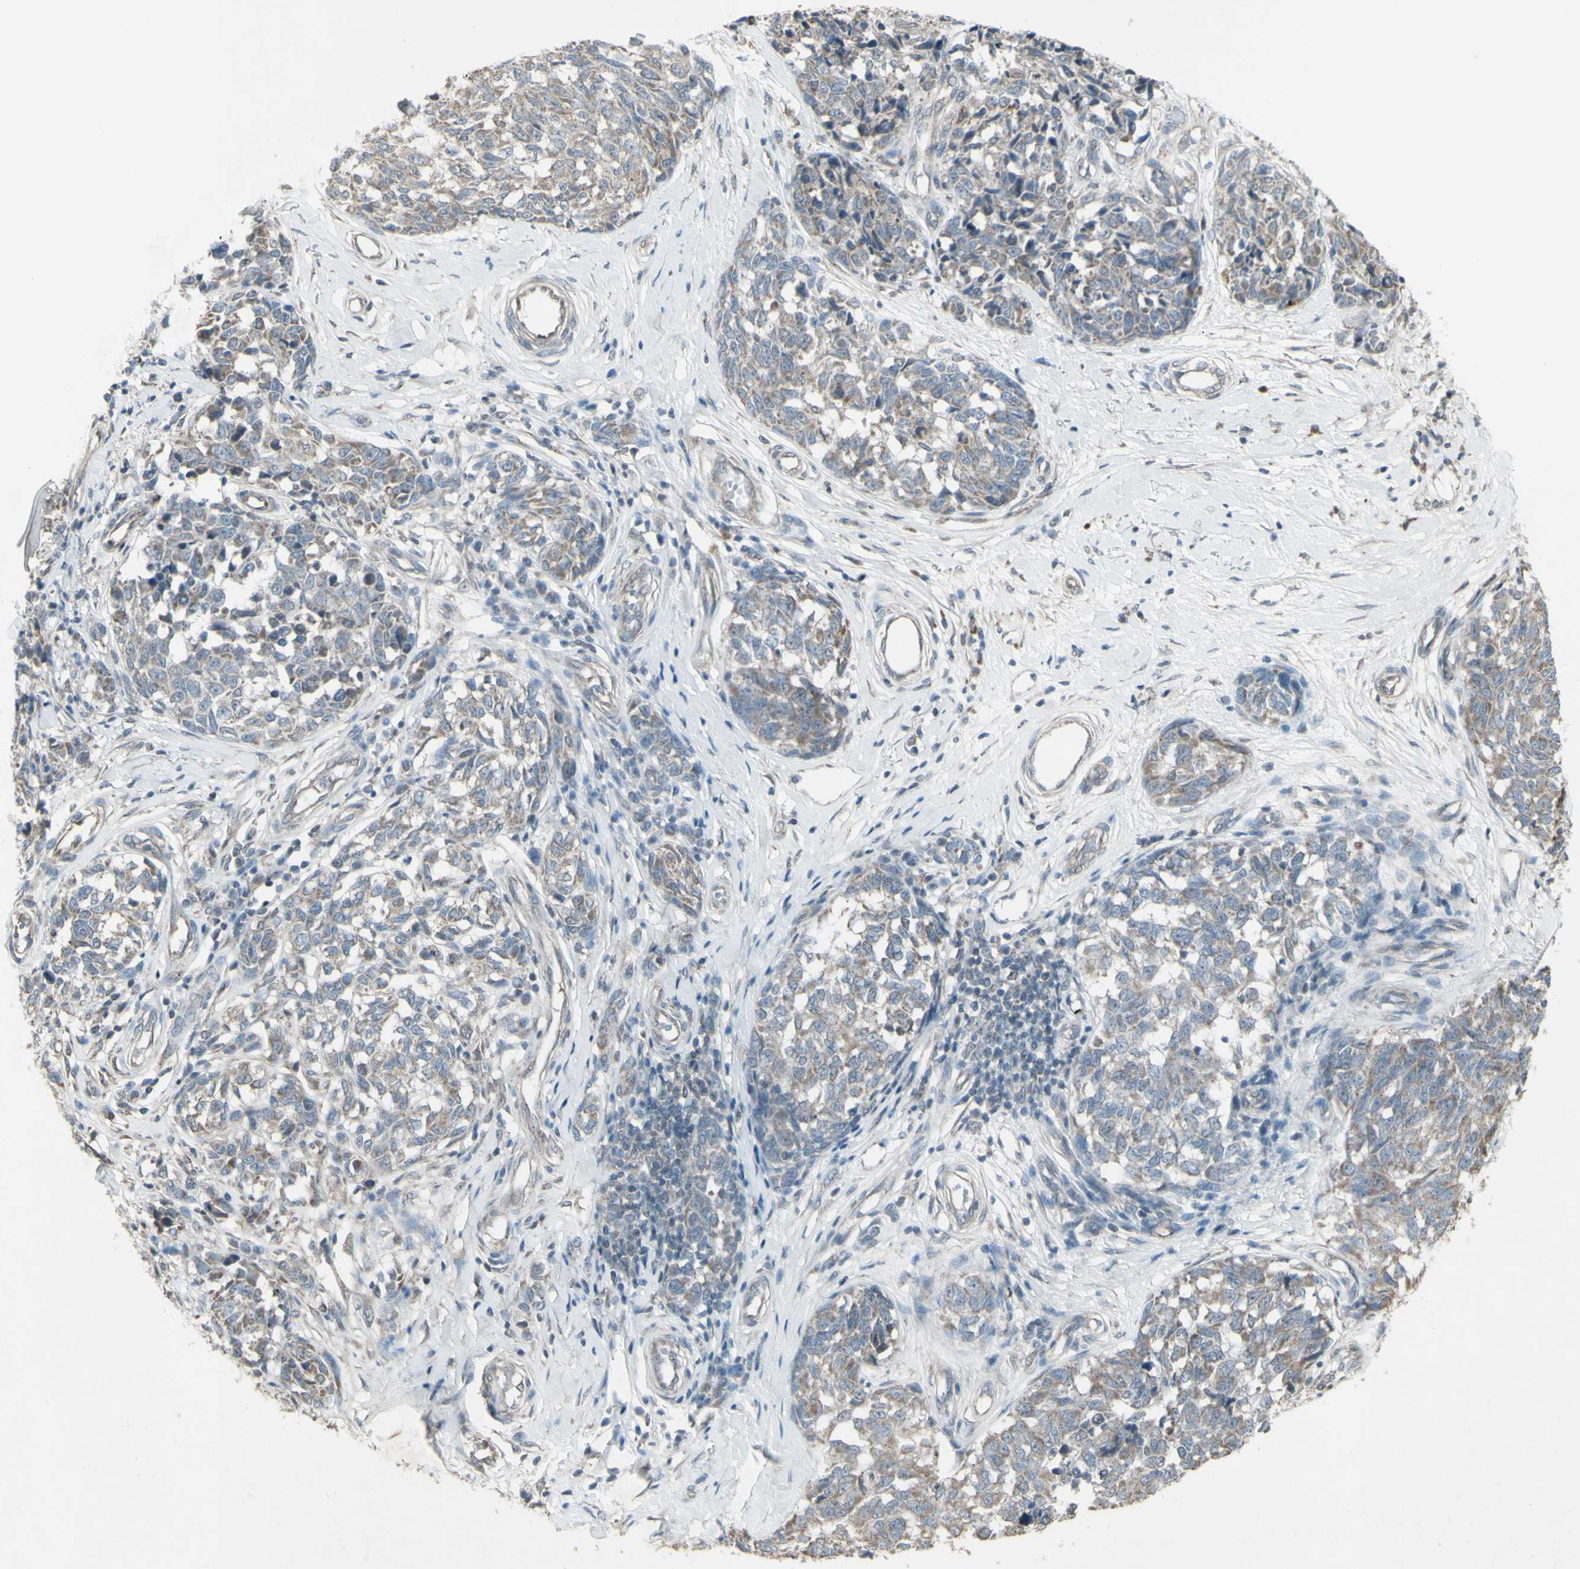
{"staining": {"intensity": "weak", "quantity": "25%-75%", "location": "cytoplasmic/membranous"}, "tissue": "melanoma", "cell_type": "Tumor cells", "image_type": "cancer", "snomed": [{"axis": "morphology", "description": "Malignant melanoma, NOS"}, {"axis": "topography", "description": "Skin"}], "caption": "Immunohistochemistry (IHC) histopathology image of neoplastic tissue: melanoma stained using IHC demonstrates low levels of weak protein expression localized specifically in the cytoplasmic/membranous of tumor cells, appearing as a cytoplasmic/membranous brown color.", "gene": "FXYD3", "patient": {"sex": "female", "age": 64}}